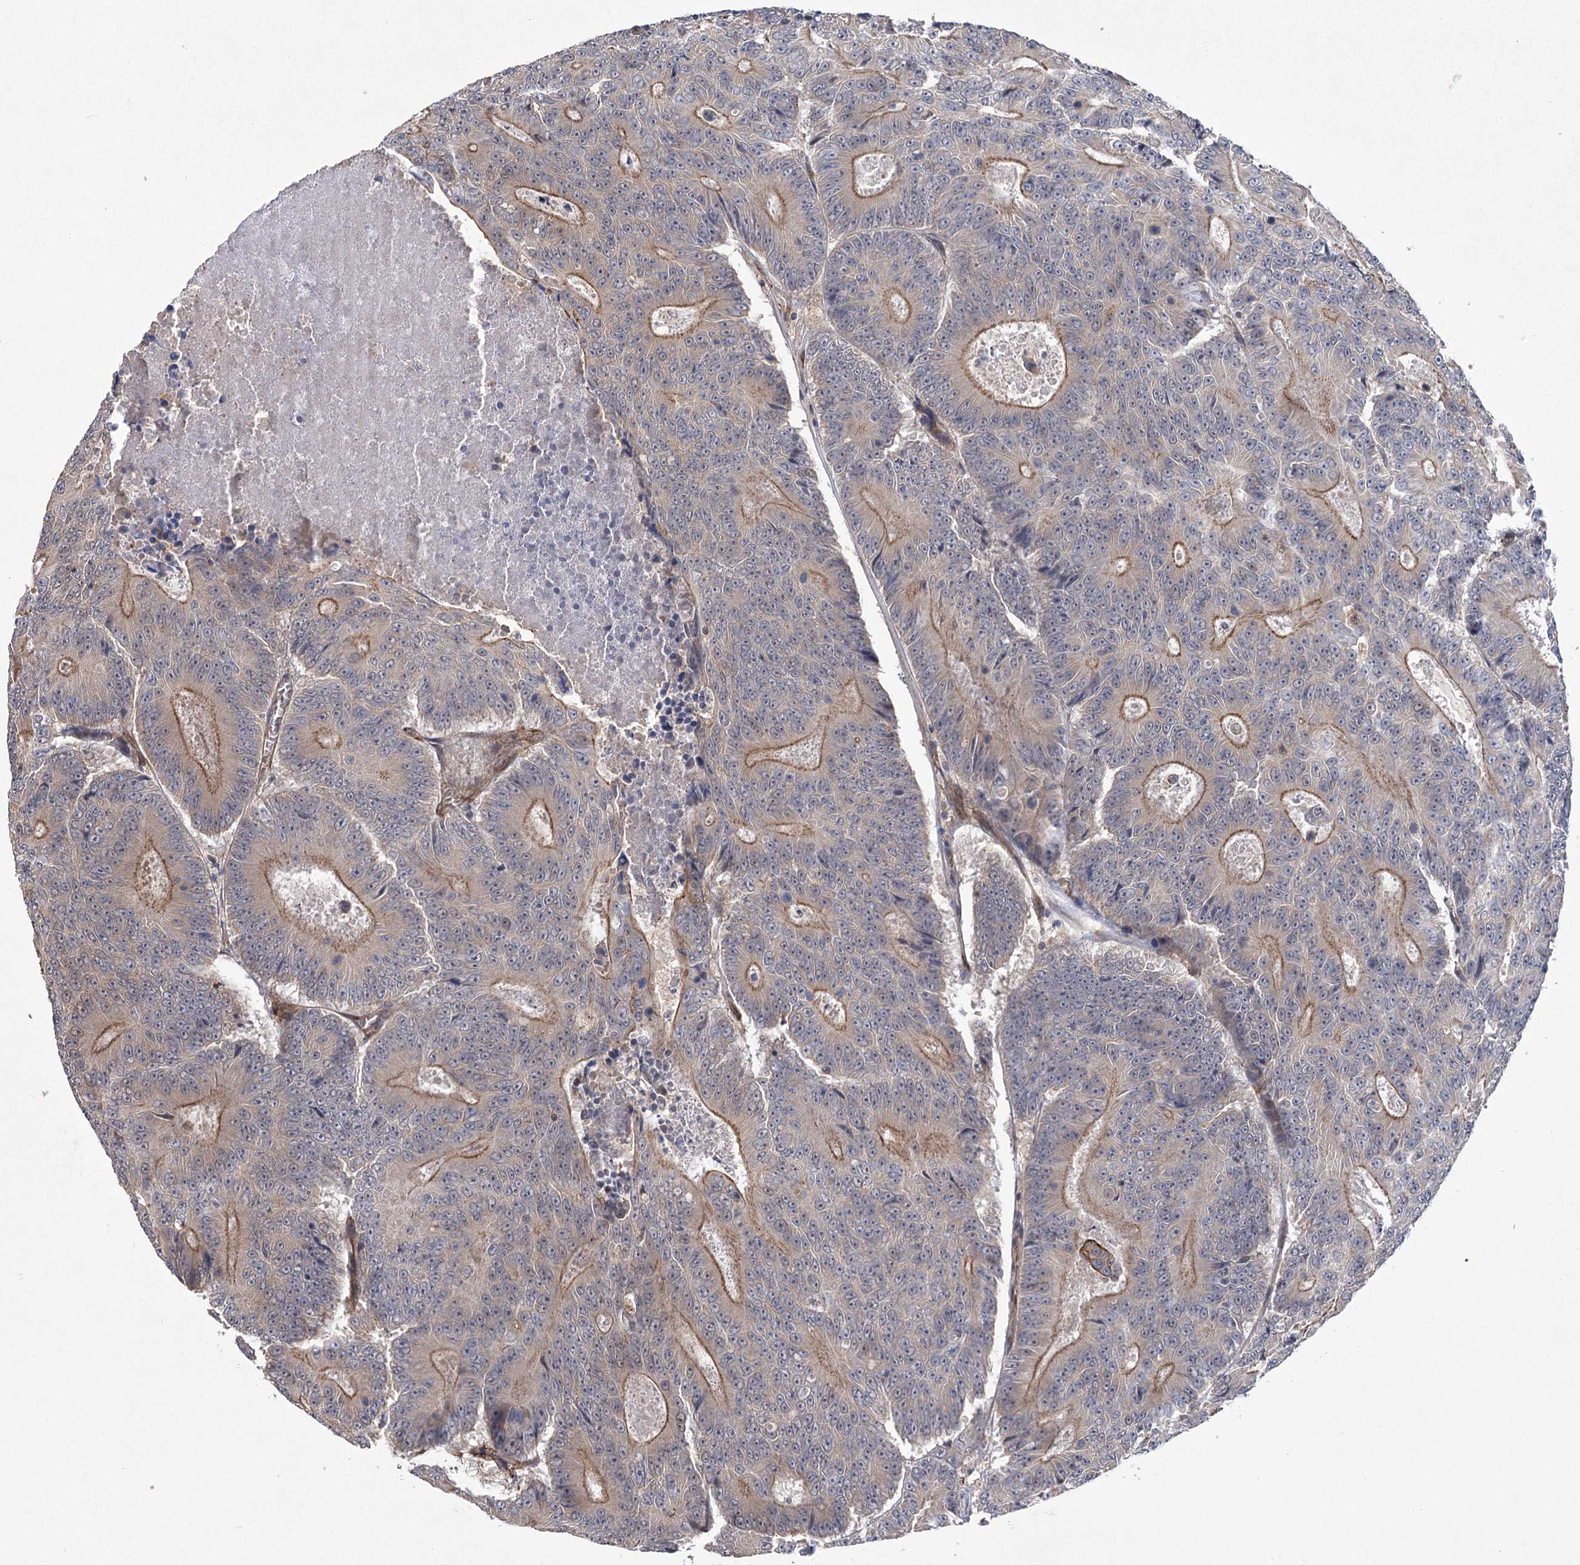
{"staining": {"intensity": "moderate", "quantity": "25%-75%", "location": "cytoplasmic/membranous"}, "tissue": "colorectal cancer", "cell_type": "Tumor cells", "image_type": "cancer", "snomed": [{"axis": "morphology", "description": "Adenocarcinoma, NOS"}, {"axis": "topography", "description": "Colon"}], "caption": "Colorectal cancer (adenocarcinoma) tissue reveals moderate cytoplasmic/membranous staining in about 25%-75% of tumor cells, visualized by immunohistochemistry.", "gene": "RWDD4", "patient": {"sex": "male", "age": 83}}